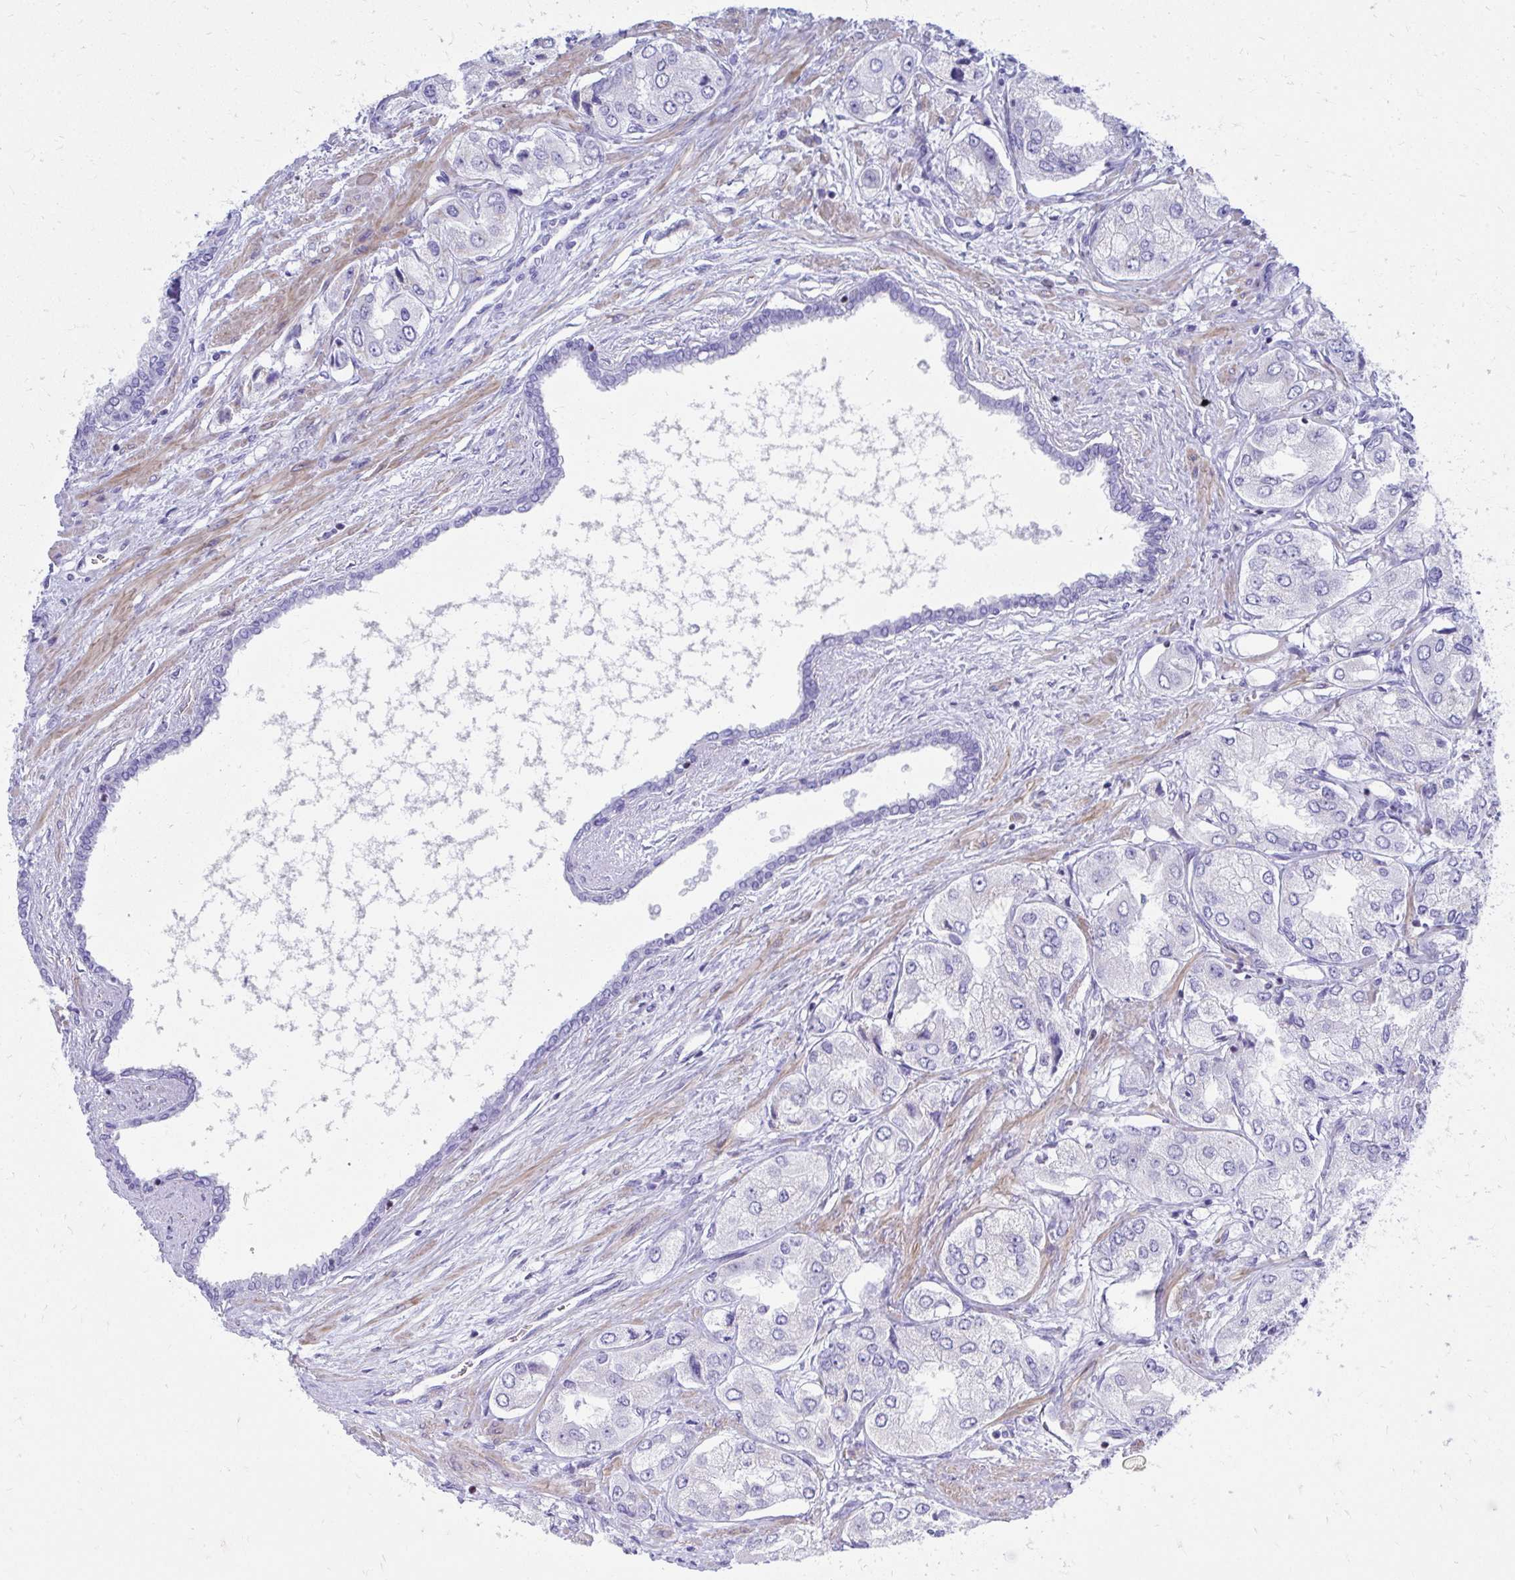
{"staining": {"intensity": "negative", "quantity": "none", "location": "none"}, "tissue": "prostate cancer", "cell_type": "Tumor cells", "image_type": "cancer", "snomed": [{"axis": "morphology", "description": "Adenocarcinoma, Low grade"}, {"axis": "topography", "description": "Prostate"}], "caption": "DAB (3,3'-diaminobenzidine) immunohistochemical staining of adenocarcinoma (low-grade) (prostate) shows no significant positivity in tumor cells. The staining is performed using DAB (3,3'-diaminobenzidine) brown chromogen with nuclei counter-stained in using hematoxylin.", "gene": "RUNX3", "patient": {"sex": "male", "age": 69}}